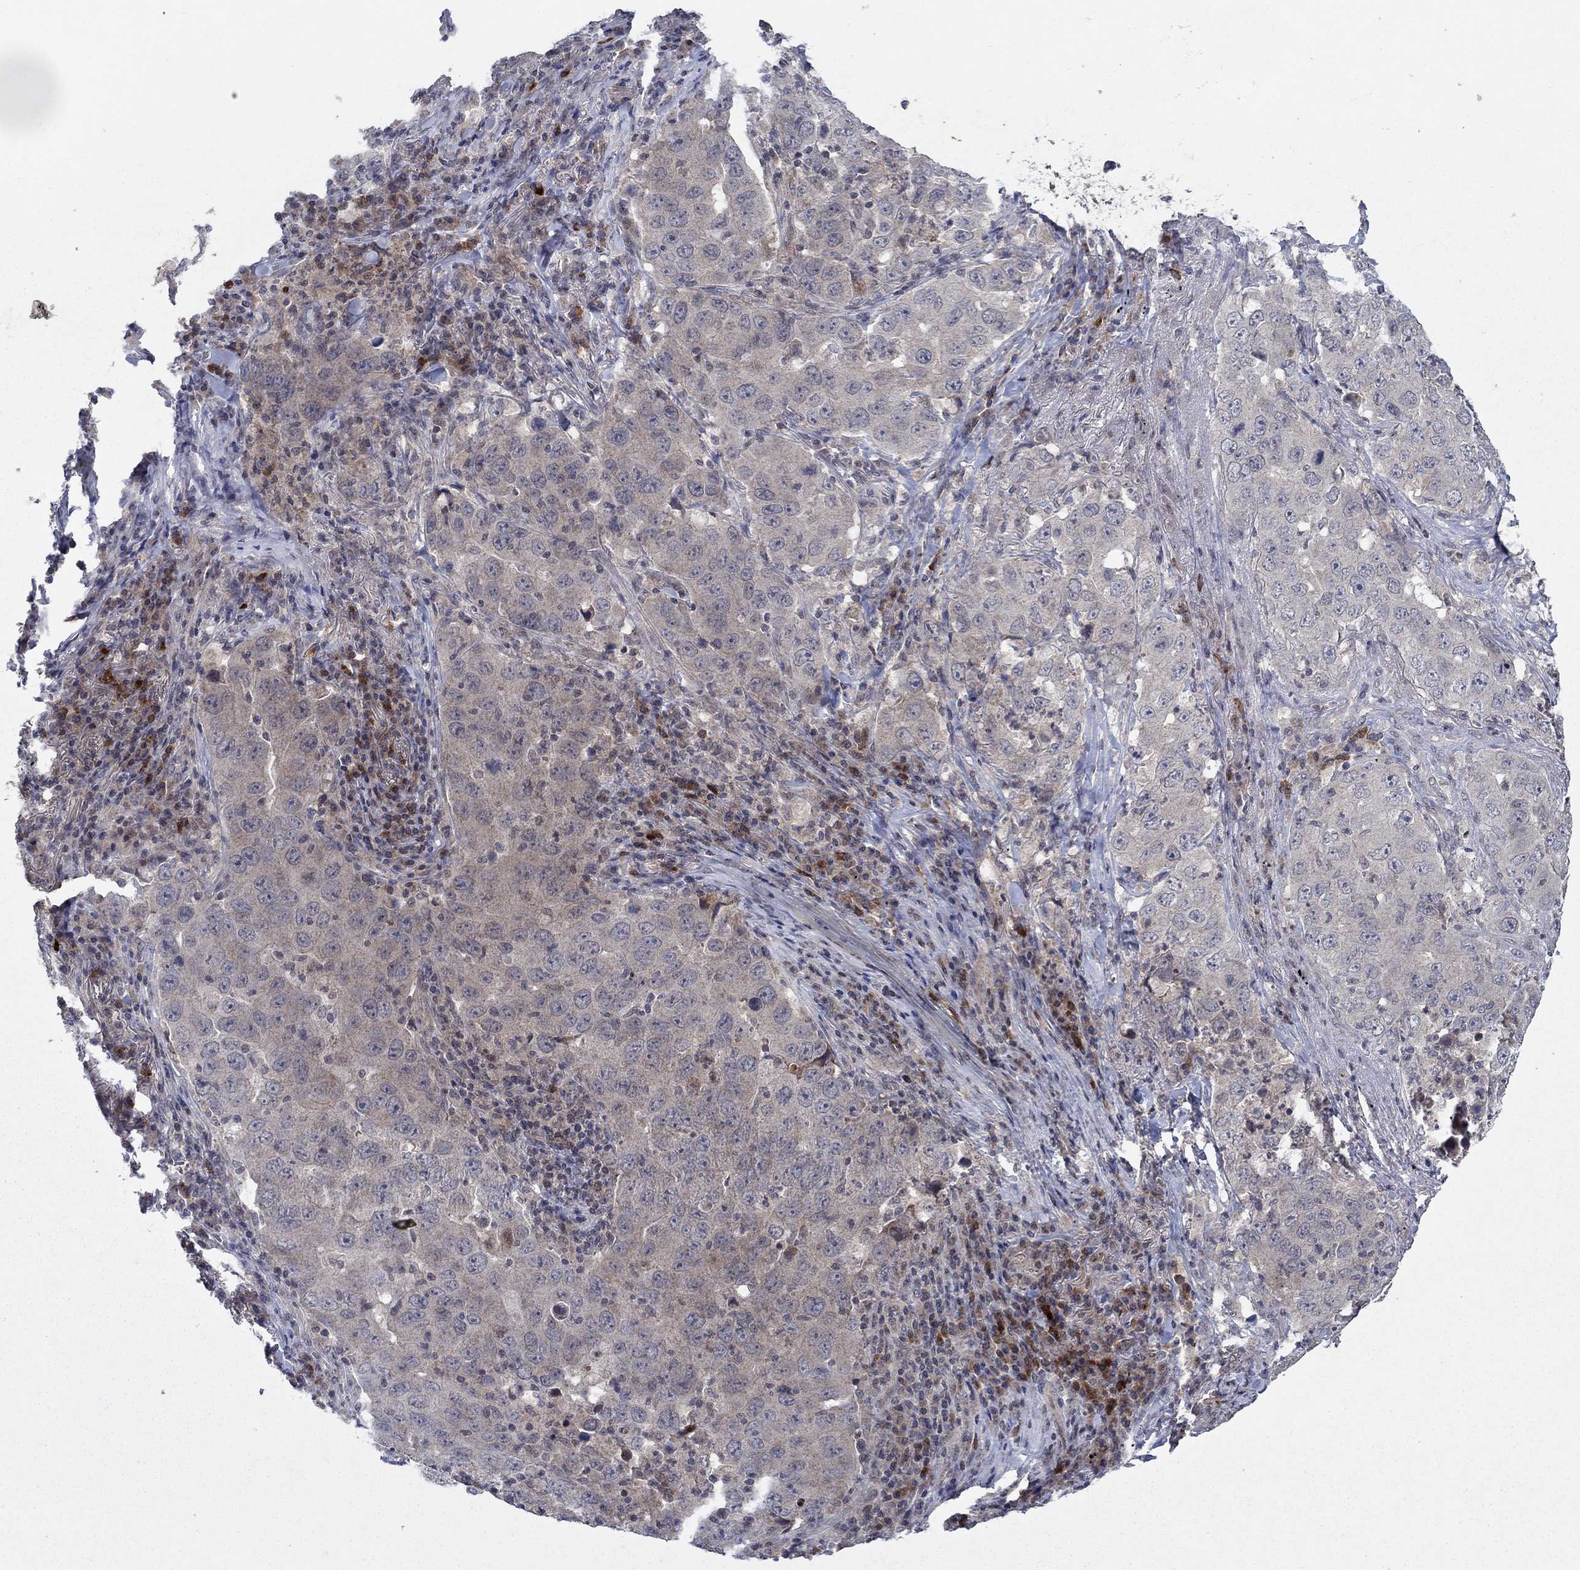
{"staining": {"intensity": "negative", "quantity": "none", "location": "none"}, "tissue": "lung cancer", "cell_type": "Tumor cells", "image_type": "cancer", "snomed": [{"axis": "morphology", "description": "Adenocarcinoma, NOS"}, {"axis": "topography", "description": "Lung"}], "caption": "This histopathology image is of adenocarcinoma (lung) stained with IHC to label a protein in brown with the nuclei are counter-stained blue. There is no expression in tumor cells. (DAB IHC with hematoxylin counter stain).", "gene": "IL4", "patient": {"sex": "male", "age": 73}}